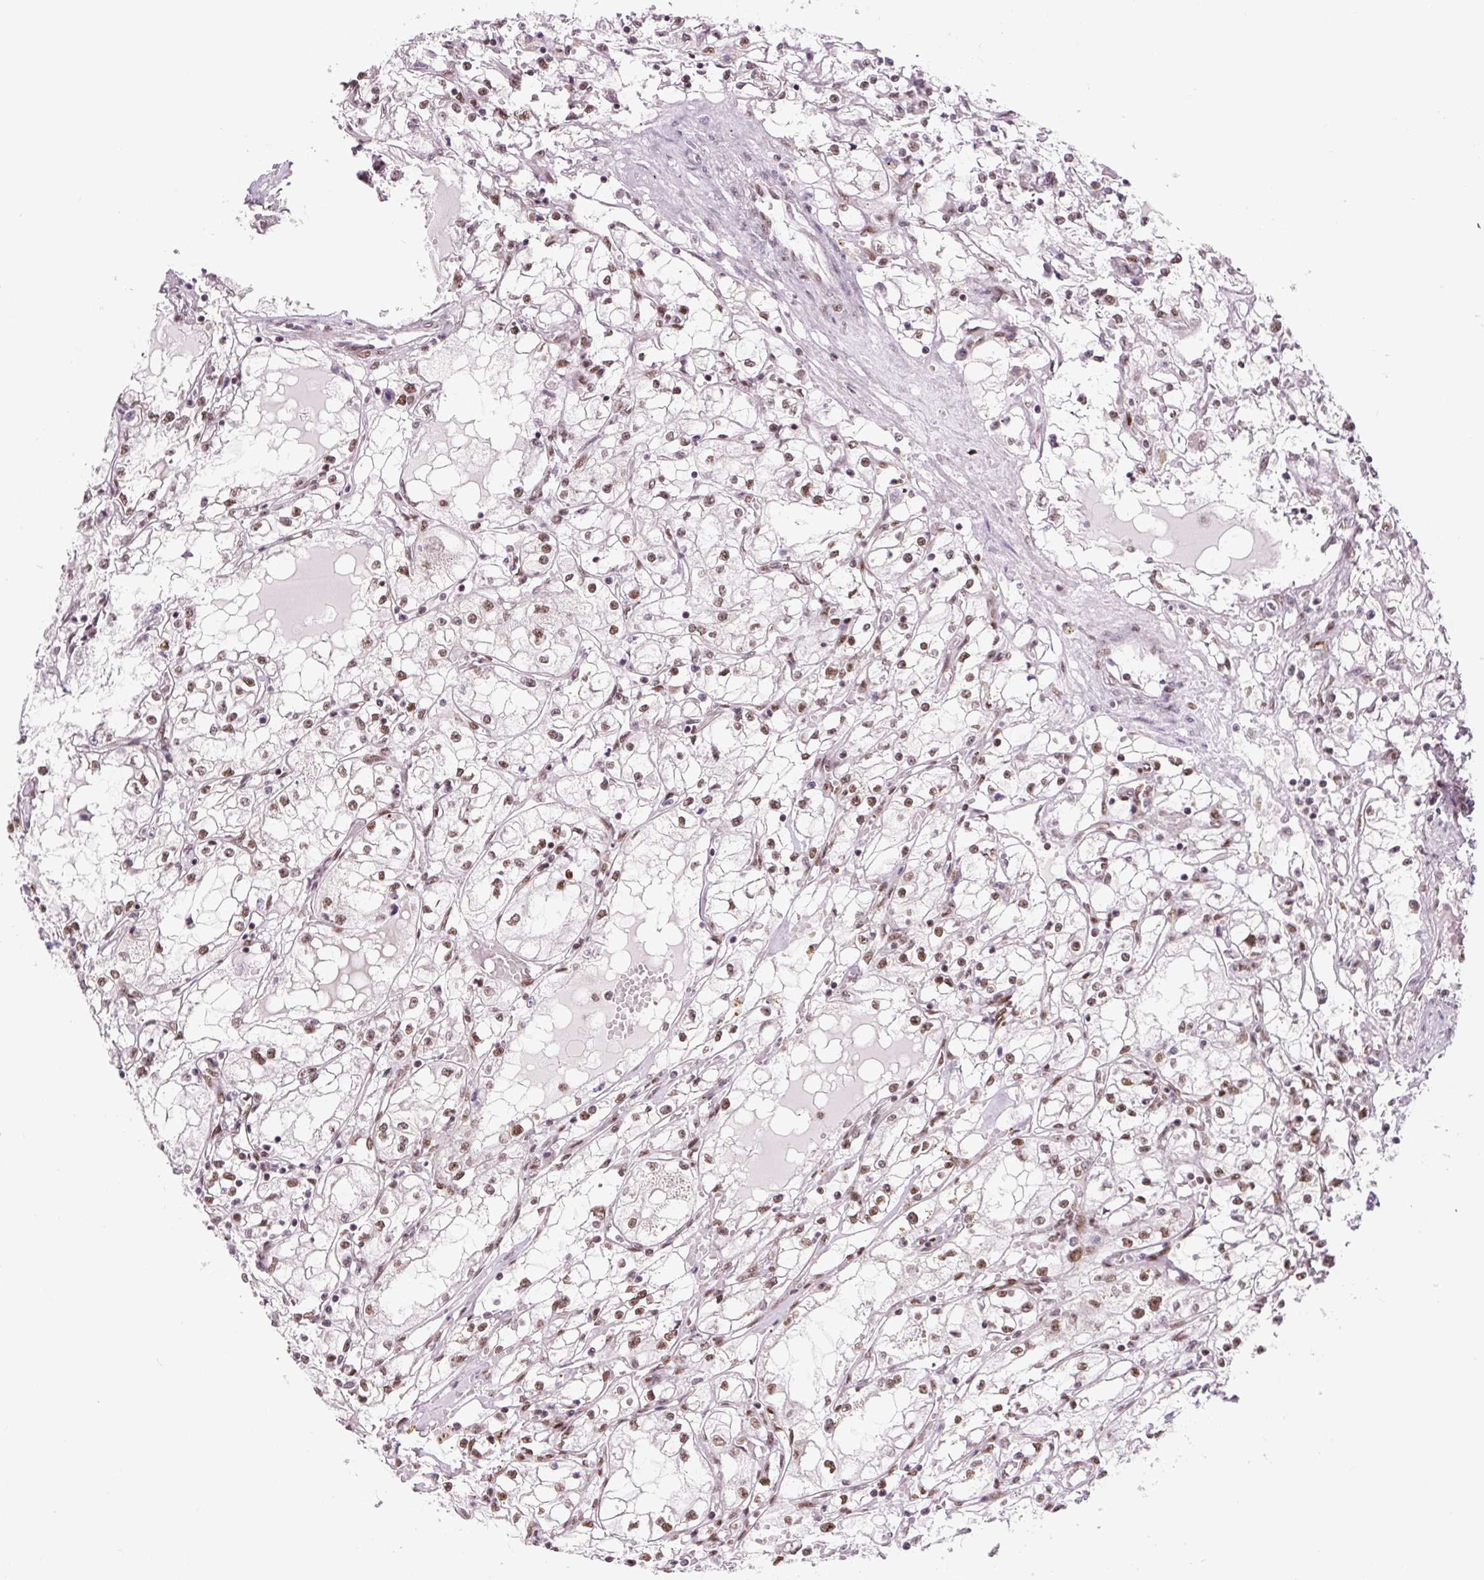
{"staining": {"intensity": "moderate", "quantity": ">75%", "location": "nuclear"}, "tissue": "renal cancer", "cell_type": "Tumor cells", "image_type": "cancer", "snomed": [{"axis": "morphology", "description": "Adenocarcinoma, NOS"}, {"axis": "topography", "description": "Kidney"}], "caption": "Protein staining displays moderate nuclear positivity in approximately >75% of tumor cells in renal cancer (adenocarcinoma).", "gene": "FUS", "patient": {"sex": "male", "age": 56}}